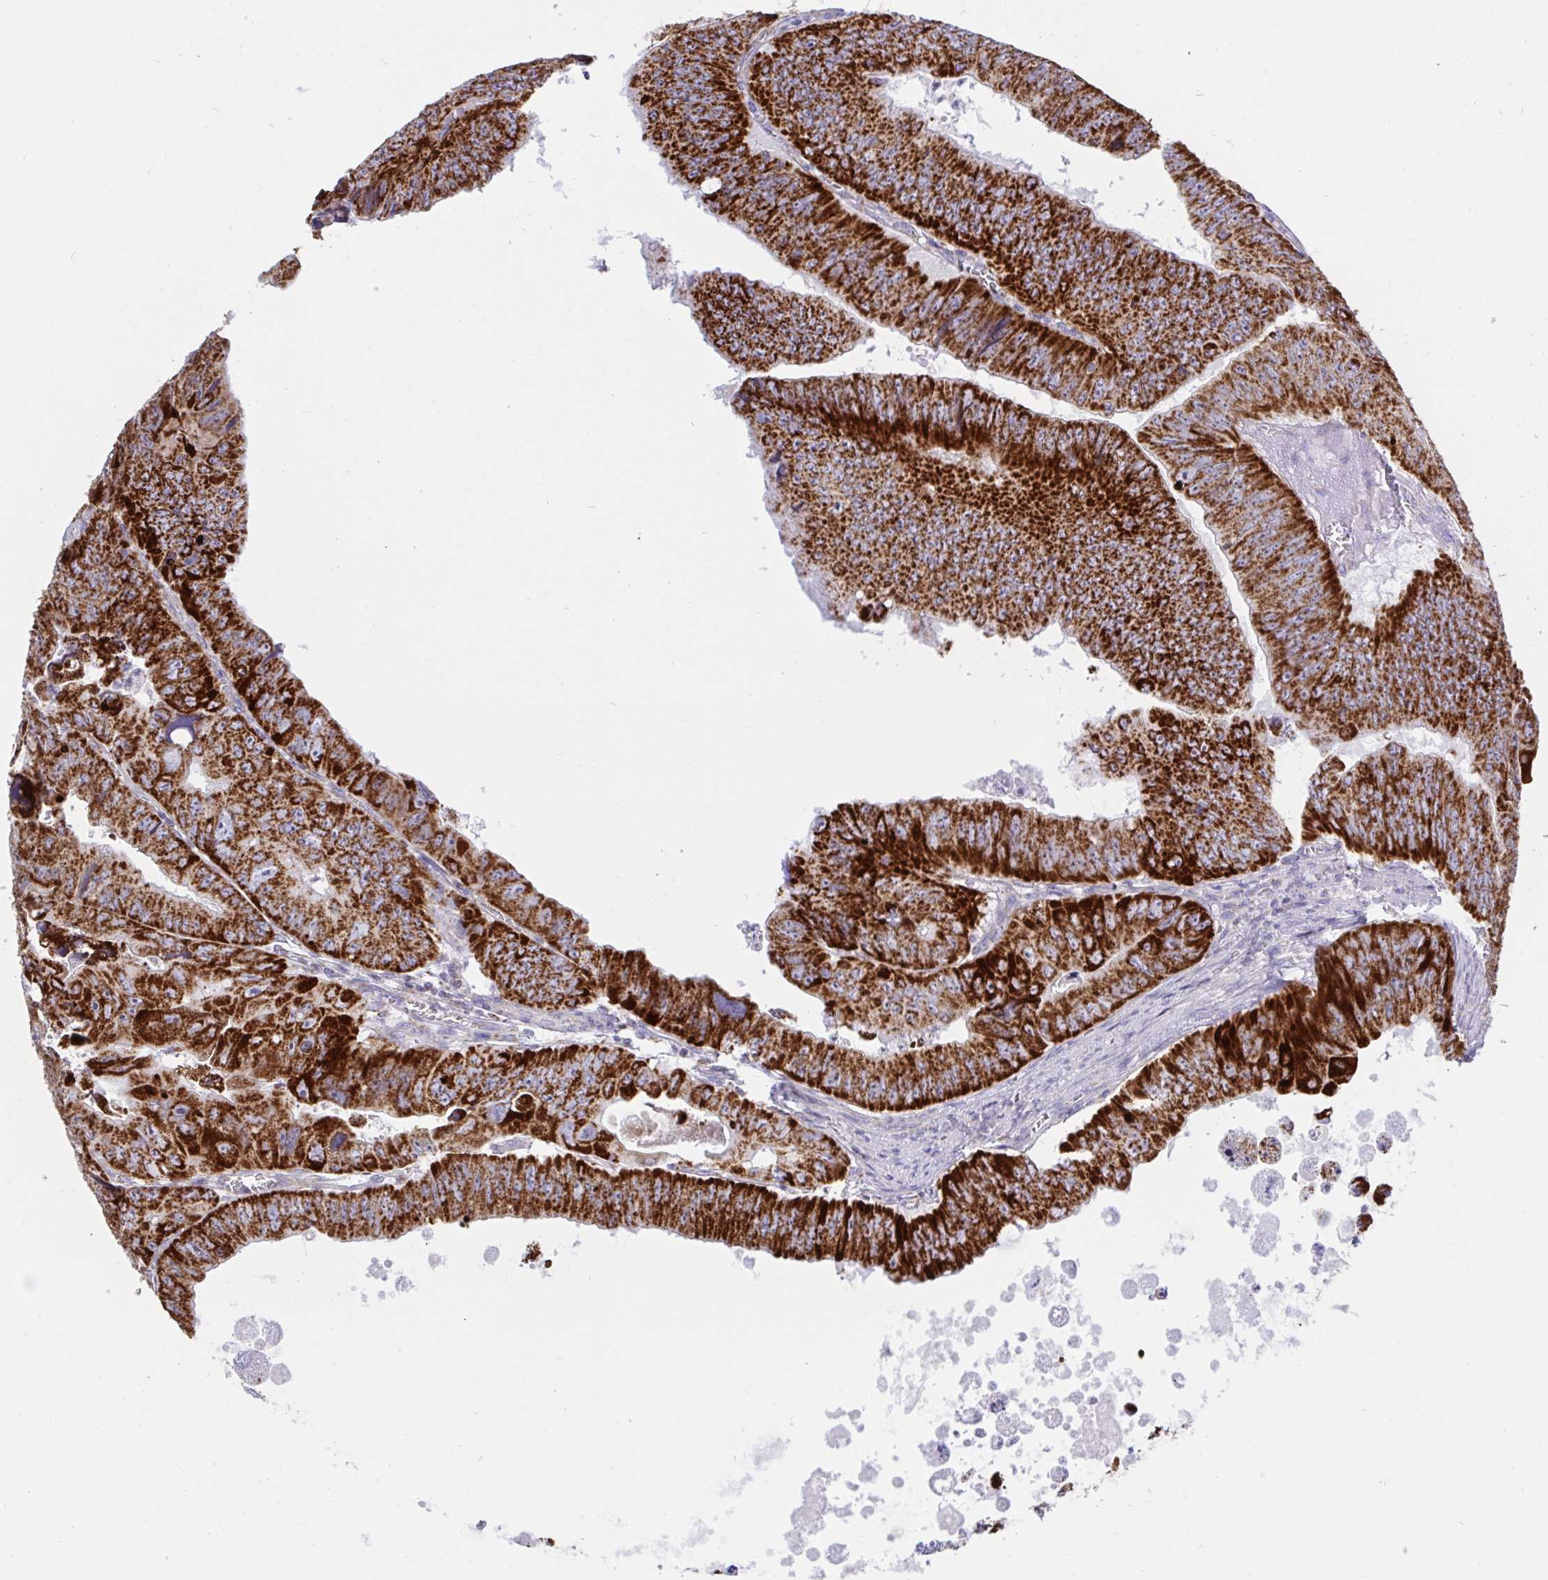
{"staining": {"intensity": "strong", "quantity": ">75%", "location": "cytoplasmic/membranous"}, "tissue": "colorectal cancer", "cell_type": "Tumor cells", "image_type": "cancer", "snomed": [{"axis": "morphology", "description": "Adenocarcinoma, NOS"}, {"axis": "topography", "description": "Colon"}], "caption": "The histopathology image demonstrates immunohistochemical staining of colorectal adenocarcinoma. There is strong cytoplasmic/membranous staining is identified in approximately >75% of tumor cells.", "gene": "HSPE1", "patient": {"sex": "female", "age": 84}}